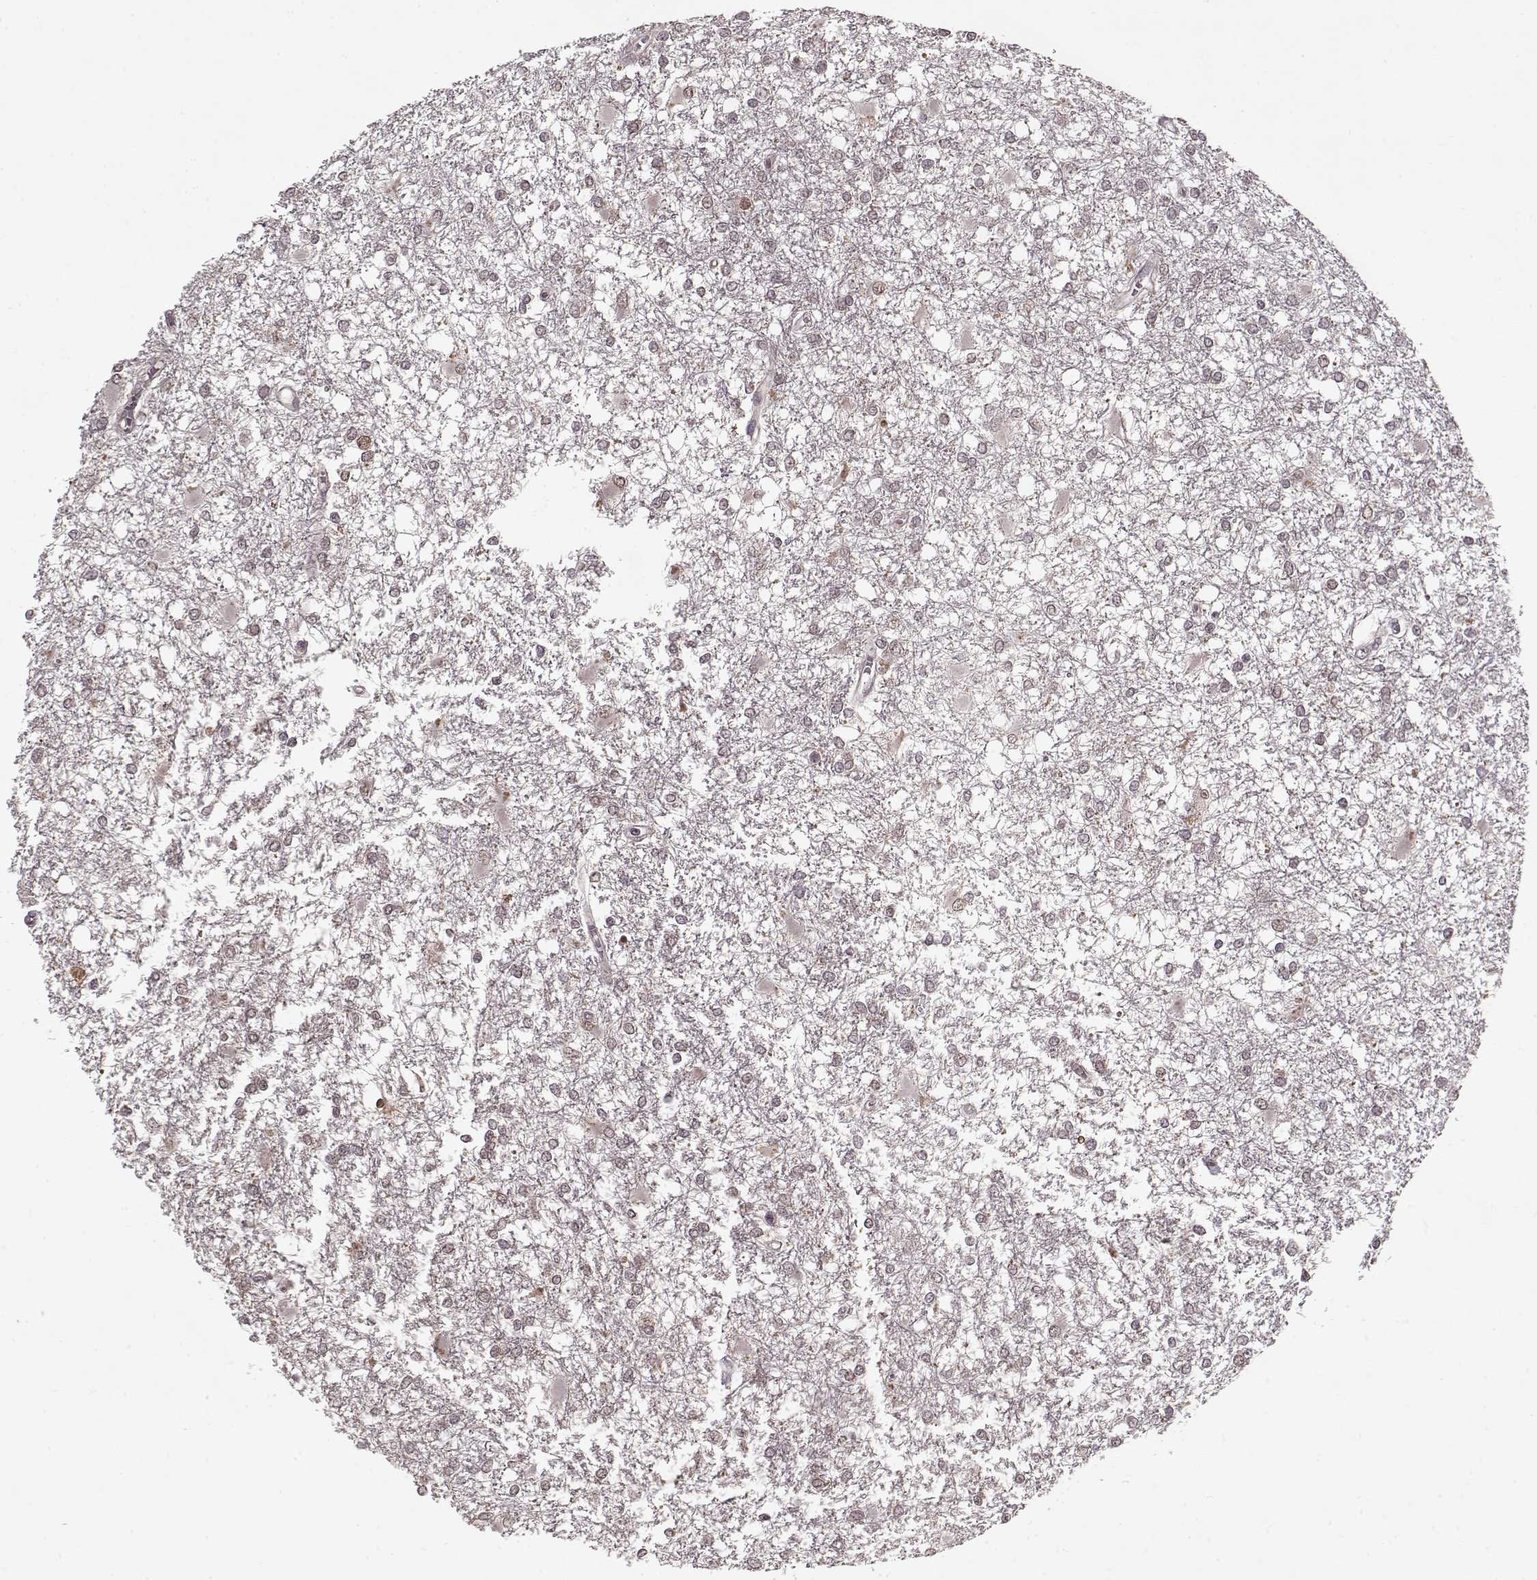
{"staining": {"intensity": "negative", "quantity": "none", "location": "none"}, "tissue": "glioma", "cell_type": "Tumor cells", "image_type": "cancer", "snomed": [{"axis": "morphology", "description": "Glioma, malignant, High grade"}, {"axis": "topography", "description": "Cerebral cortex"}], "caption": "An immunohistochemistry (IHC) micrograph of malignant glioma (high-grade) is shown. There is no staining in tumor cells of malignant glioma (high-grade). (DAB immunohistochemistry, high magnification).", "gene": "AFM", "patient": {"sex": "male", "age": 79}}